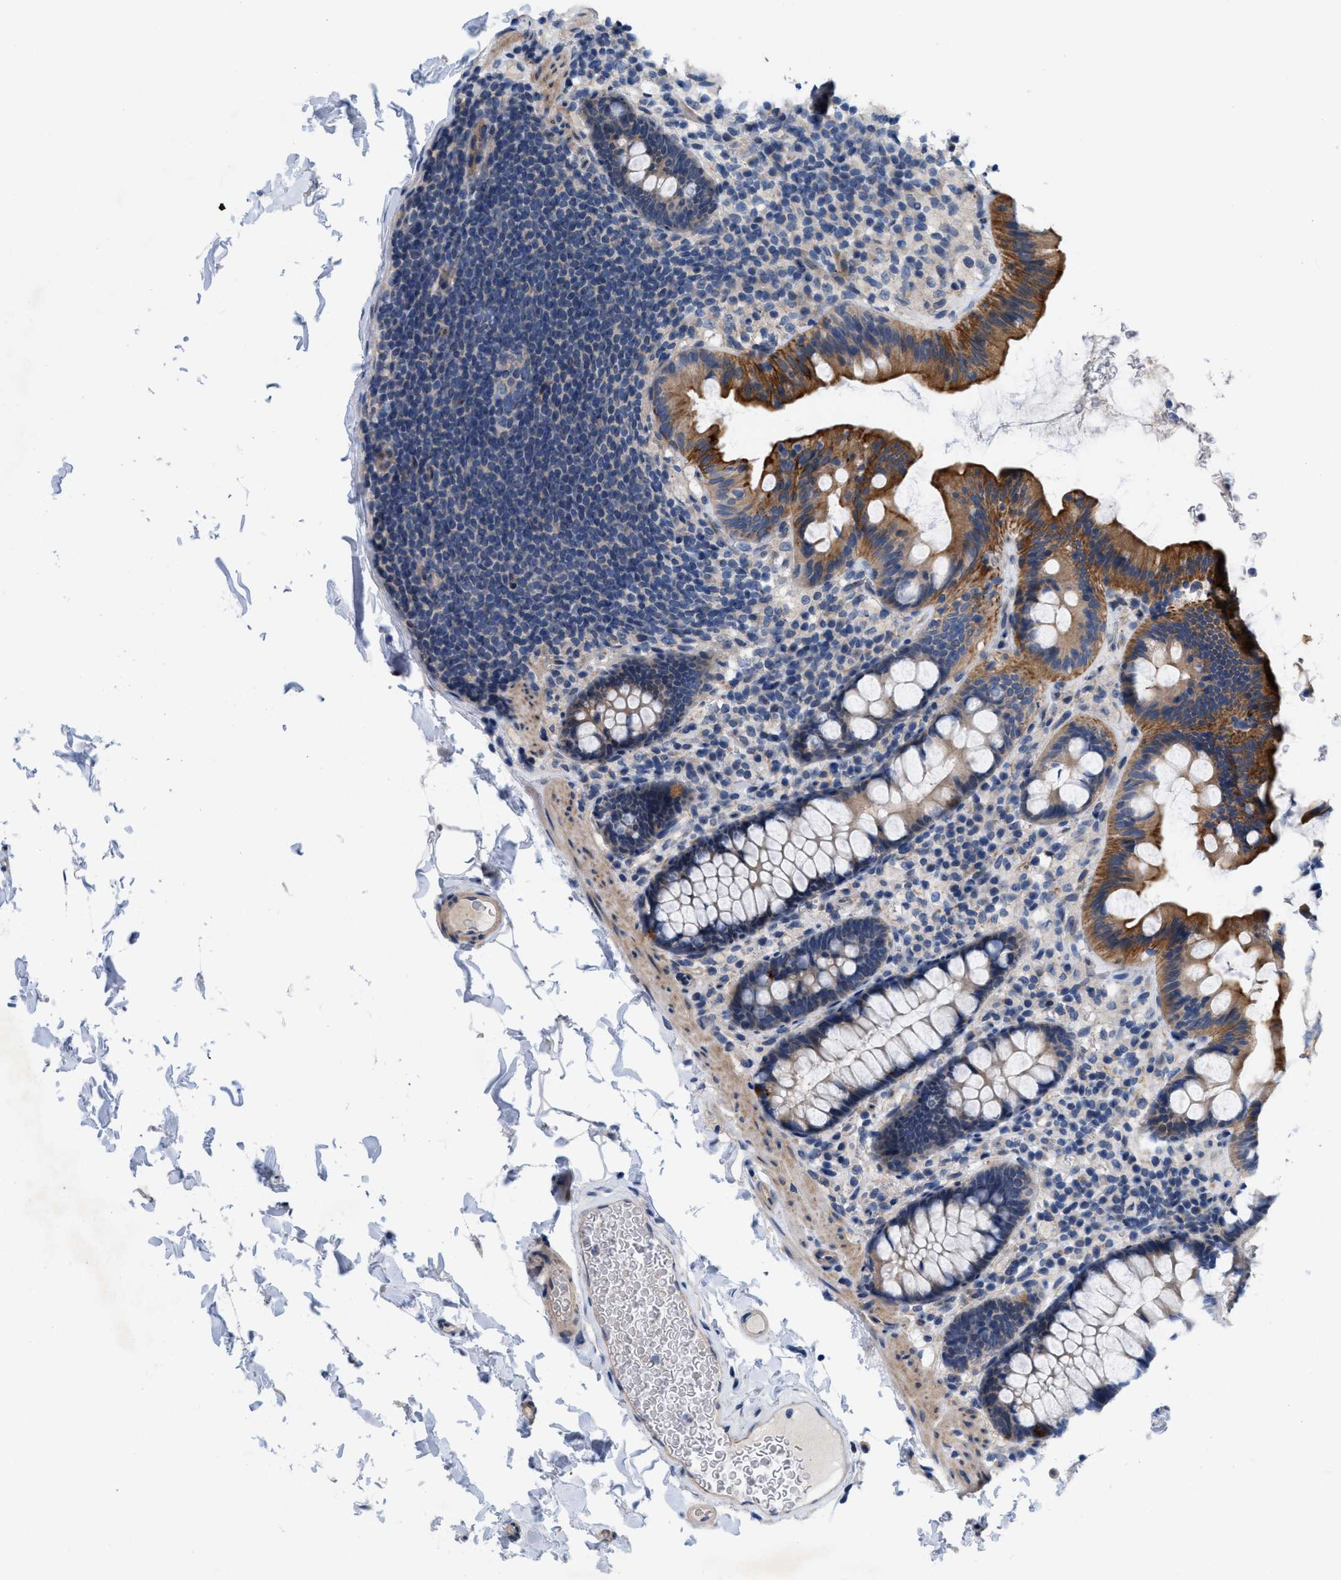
{"staining": {"intensity": "negative", "quantity": "none", "location": "none"}, "tissue": "colon", "cell_type": "Endothelial cells", "image_type": "normal", "snomed": [{"axis": "morphology", "description": "Normal tissue, NOS"}, {"axis": "topography", "description": "Colon"}], "caption": "High magnification brightfield microscopy of normal colon stained with DAB (brown) and counterstained with hematoxylin (blue): endothelial cells show no significant positivity. (DAB (3,3'-diaminobenzidine) immunohistochemistry with hematoxylin counter stain).", "gene": "NDEL1", "patient": {"sex": "female", "age": 80}}